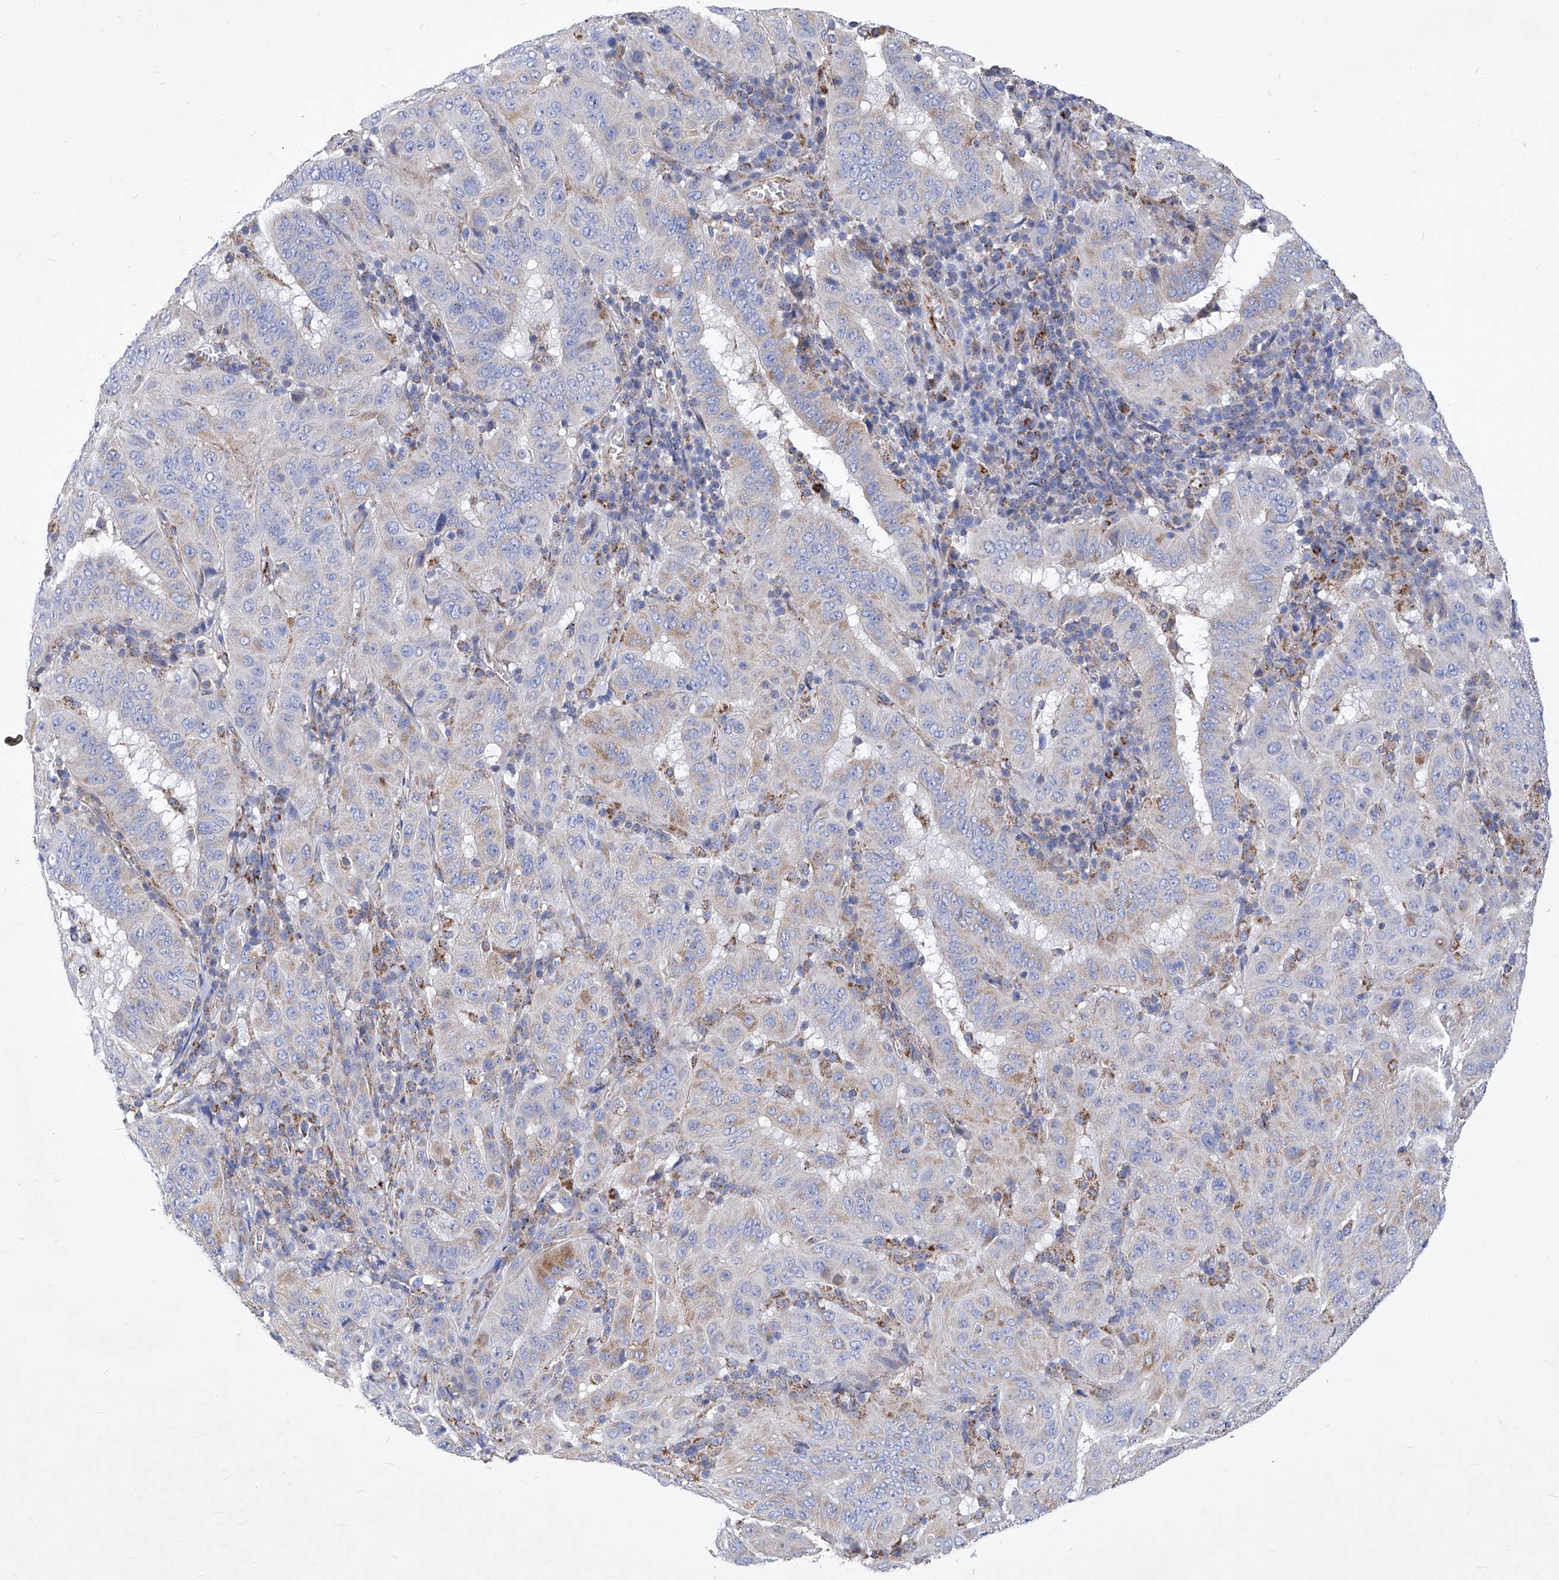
{"staining": {"intensity": "moderate", "quantity": "<25%", "location": "cytoplasmic/membranous"}, "tissue": "pancreatic cancer", "cell_type": "Tumor cells", "image_type": "cancer", "snomed": [{"axis": "morphology", "description": "Adenocarcinoma, NOS"}, {"axis": "topography", "description": "Pancreas"}], "caption": "A high-resolution photomicrograph shows IHC staining of adenocarcinoma (pancreatic), which displays moderate cytoplasmic/membranous positivity in about <25% of tumor cells. (brown staining indicates protein expression, while blue staining denotes nuclei).", "gene": "HRNR", "patient": {"sex": "male", "age": 63}}